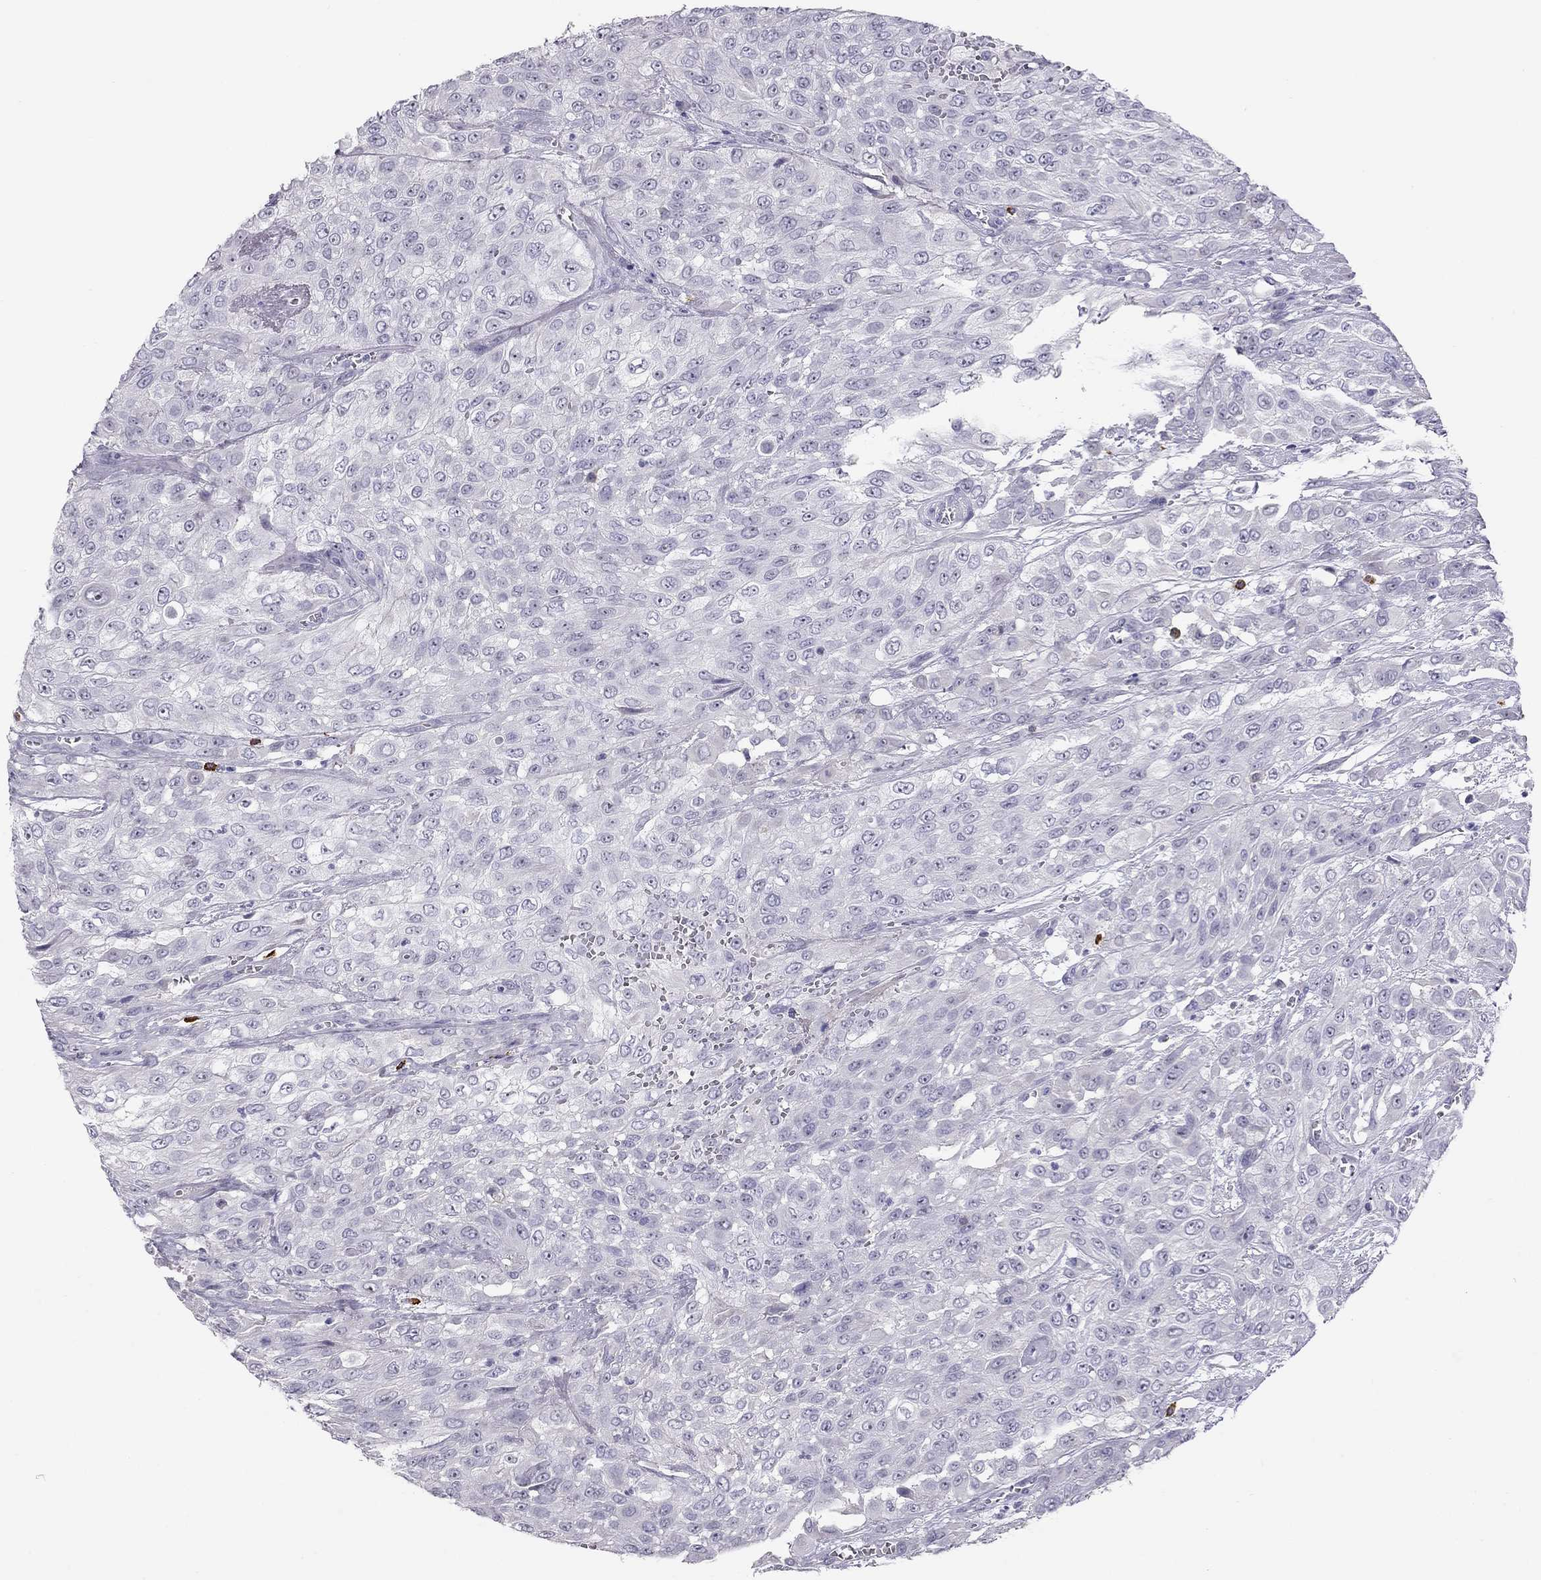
{"staining": {"intensity": "negative", "quantity": "none", "location": "none"}, "tissue": "urothelial cancer", "cell_type": "Tumor cells", "image_type": "cancer", "snomed": [{"axis": "morphology", "description": "Urothelial carcinoma, High grade"}, {"axis": "topography", "description": "Urinary bladder"}], "caption": "Protein analysis of urothelial carcinoma (high-grade) exhibits no significant staining in tumor cells.", "gene": "IL17REL", "patient": {"sex": "male", "age": 57}}